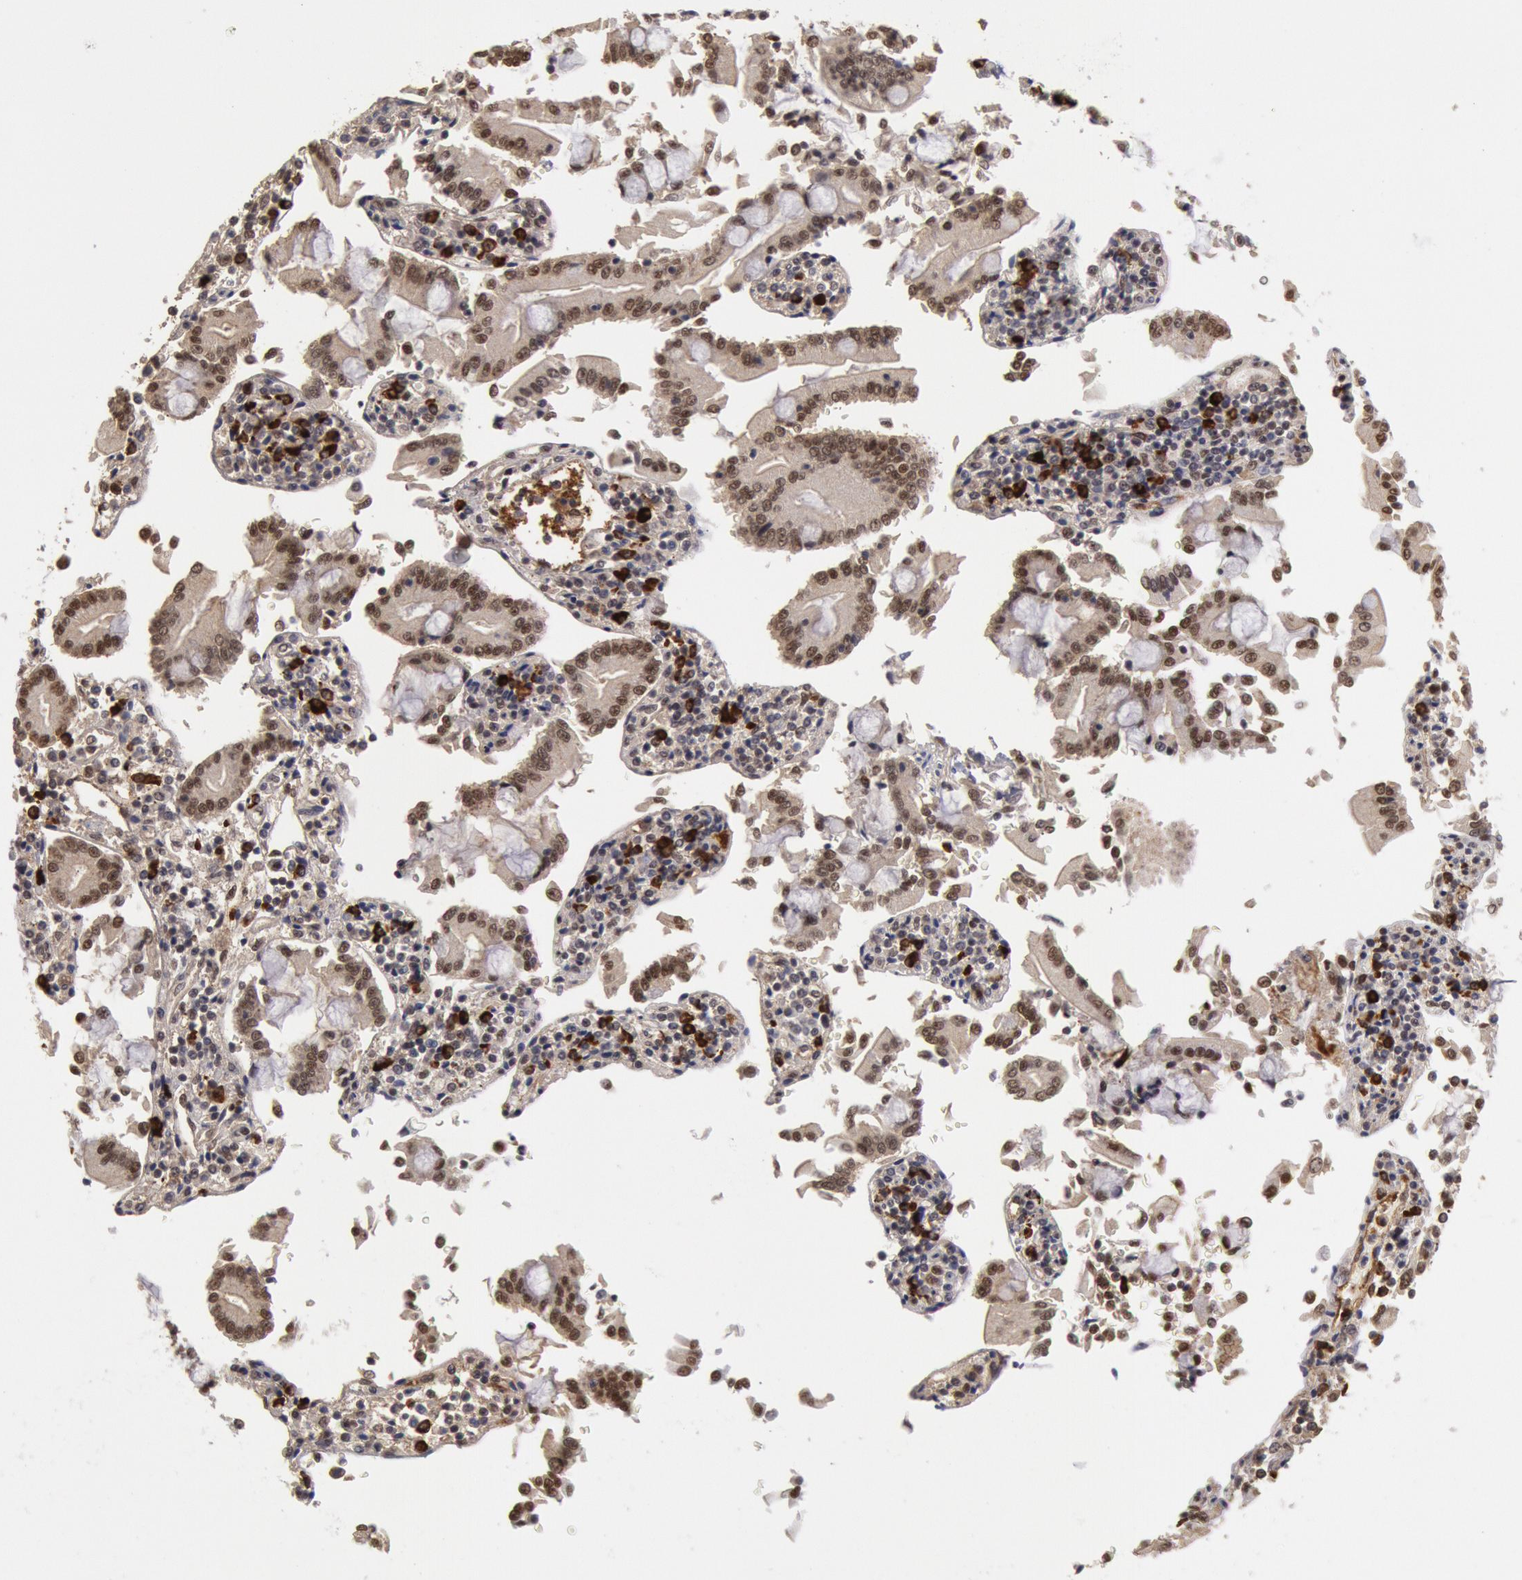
{"staining": {"intensity": "weak", "quantity": "25%-75%", "location": "nuclear"}, "tissue": "pancreatic cancer", "cell_type": "Tumor cells", "image_type": "cancer", "snomed": [{"axis": "morphology", "description": "Adenocarcinoma, NOS"}, {"axis": "topography", "description": "Pancreas"}], "caption": "Pancreatic cancer (adenocarcinoma) stained with immunohistochemistry displays weak nuclear expression in about 25%-75% of tumor cells.", "gene": "PPP4R3B", "patient": {"sex": "female", "age": 57}}